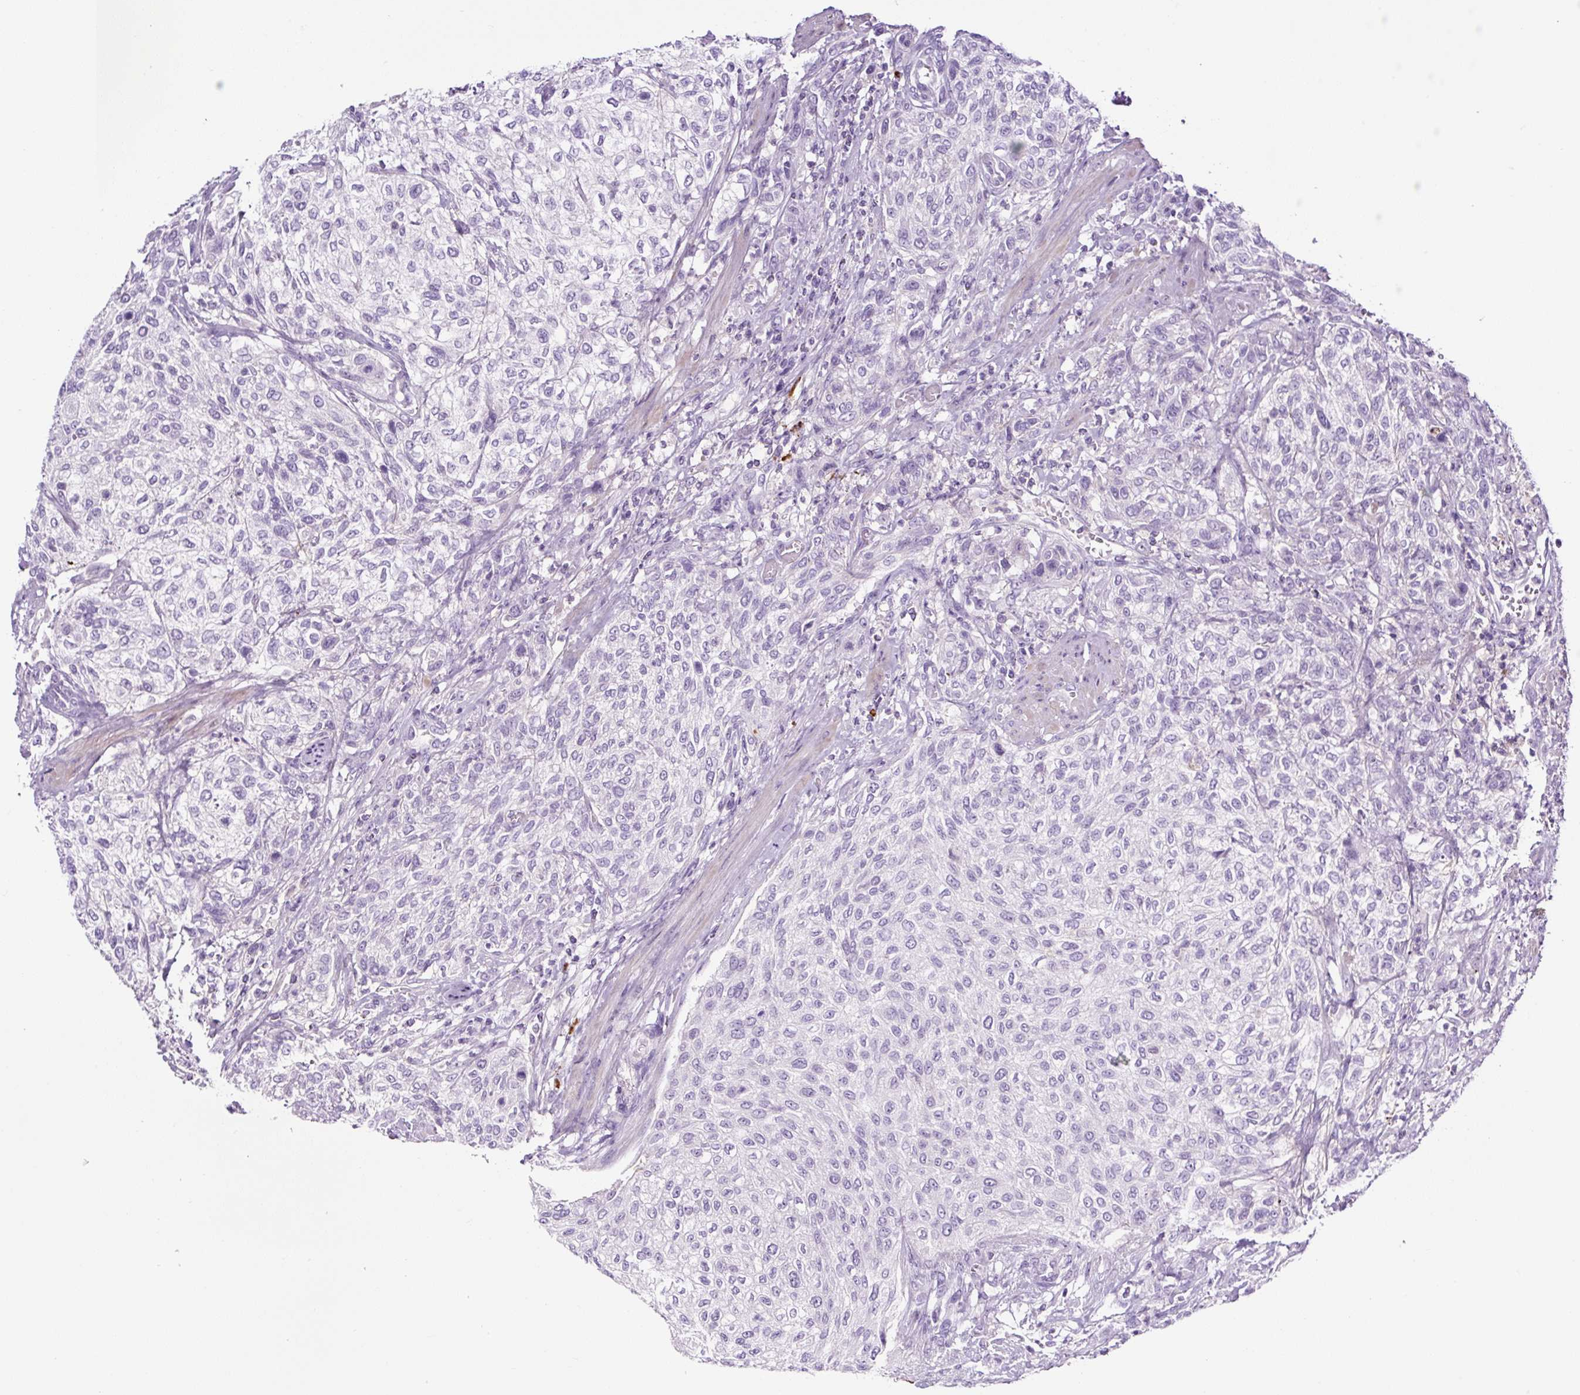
{"staining": {"intensity": "negative", "quantity": "none", "location": "none"}, "tissue": "urothelial cancer", "cell_type": "Tumor cells", "image_type": "cancer", "snomed": [{"axis": "morphology", "description": "Urothelial carcinoma, High grade"}, {"axis": "topography", "description": "Urinary bladder"}], "caption": "Urothelial carcinoma (high-grade) was stained to show a protein in brown. There is no significant expression in tumor cells. (Stains: DAB immunohistochemistry (IHC) with hematoxylin counter stain, Microscopy: brightfield microscopy at high magnification).", "gene": "RNF212B", "patient": {"sex": "male", "age": 35}}